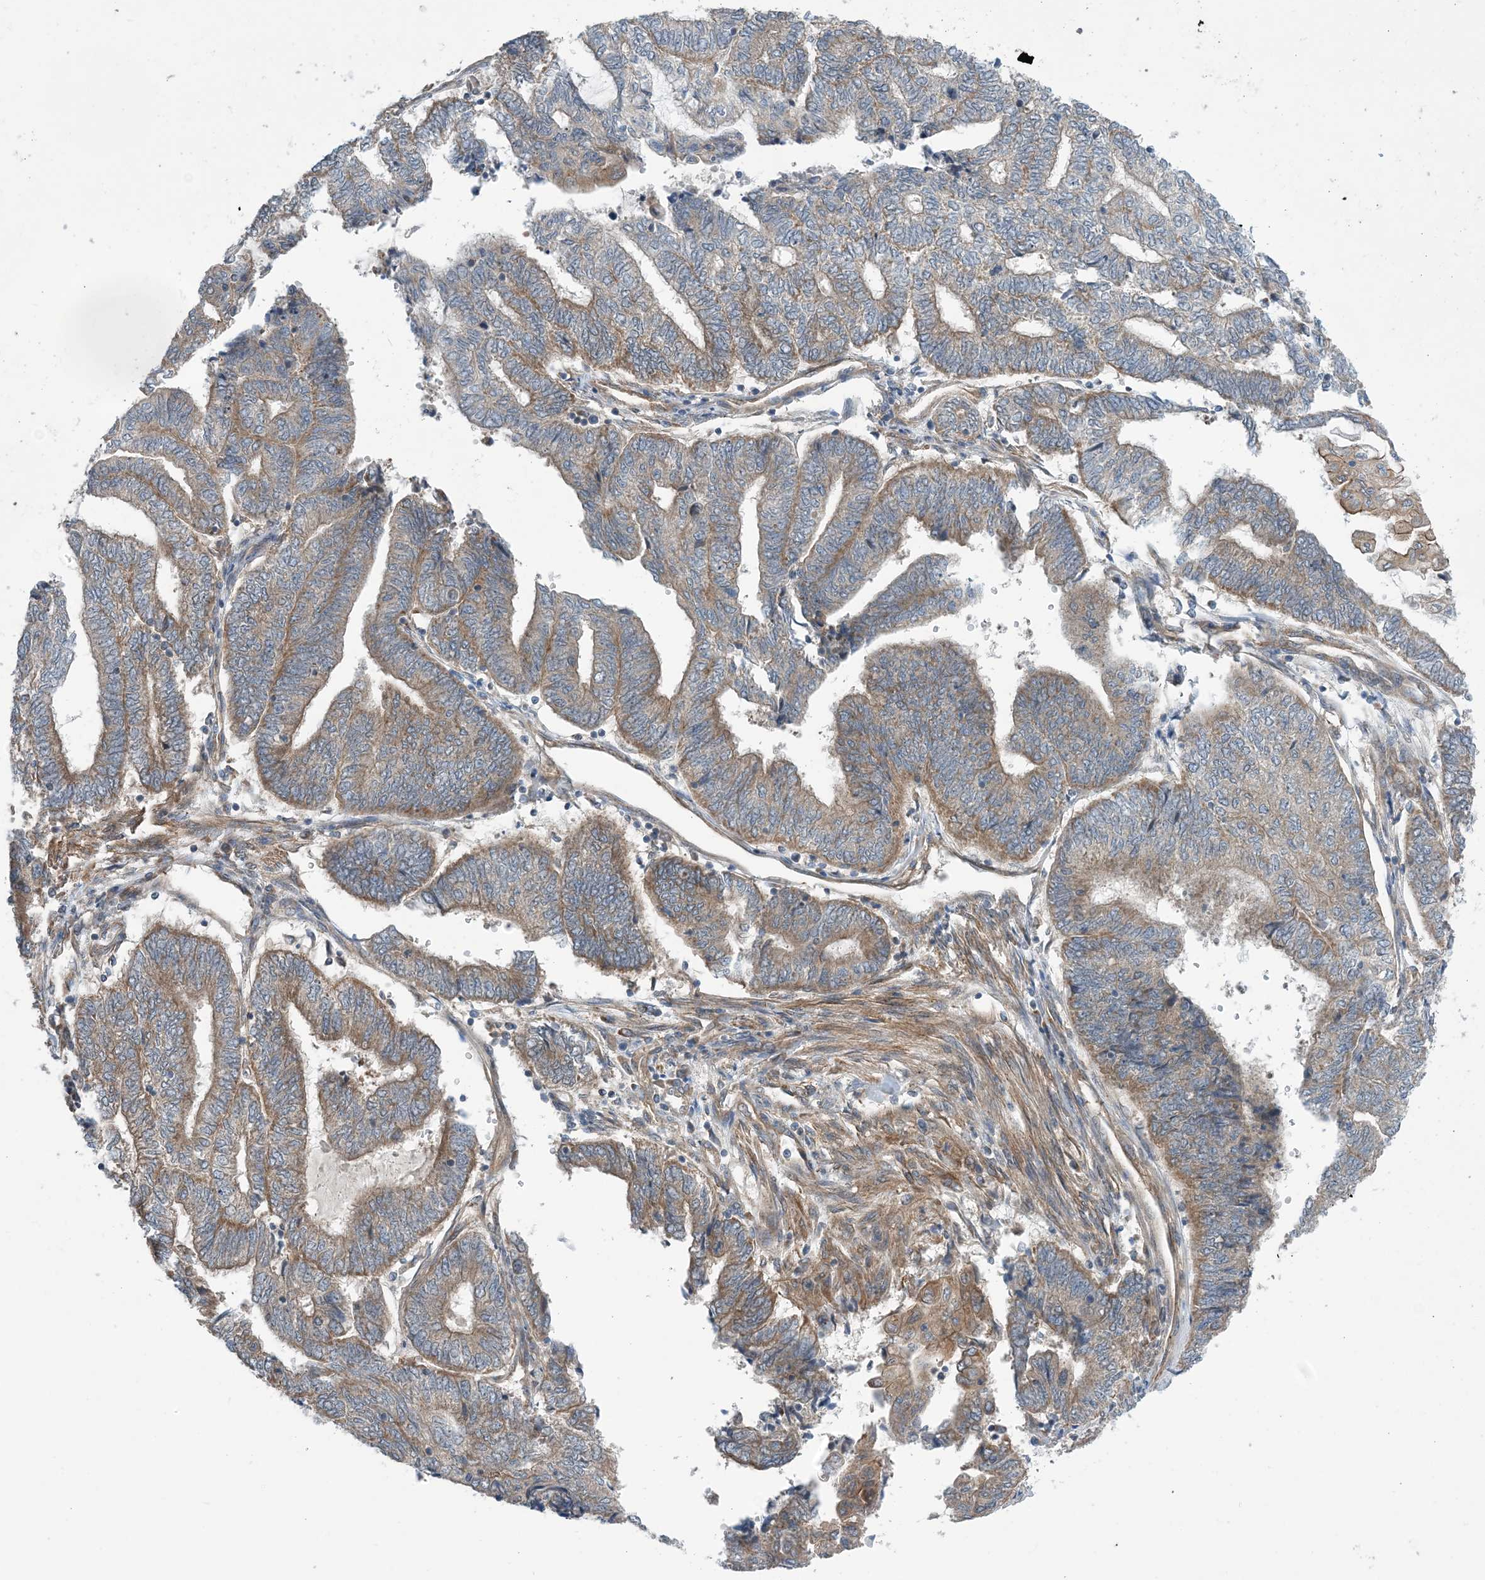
{"staining": {"intensity": "moderate", "quantity": ">75%", "location": "cytoplasmic/membranous"}, "tissue": "endometrial cancer", "cell_type": "Tumor cells", "image_type": "cancer", "snomed": [{"axis": "morphology", "description": "Adenocarcinoma, NOS"}, {"axis": "topography", "description": "Uterus"}, {"axis": "topography", "description": "Endometrium"}], "caption": "This image exhibits immunohistochemistry staining of endometrial adenocarcinoma, with medium moderate cytoplasmic/membranous expression in approximately >75% of tumor cells.", "gene": "EHBP1", "patient": {"sex": "female", "age": 70}}